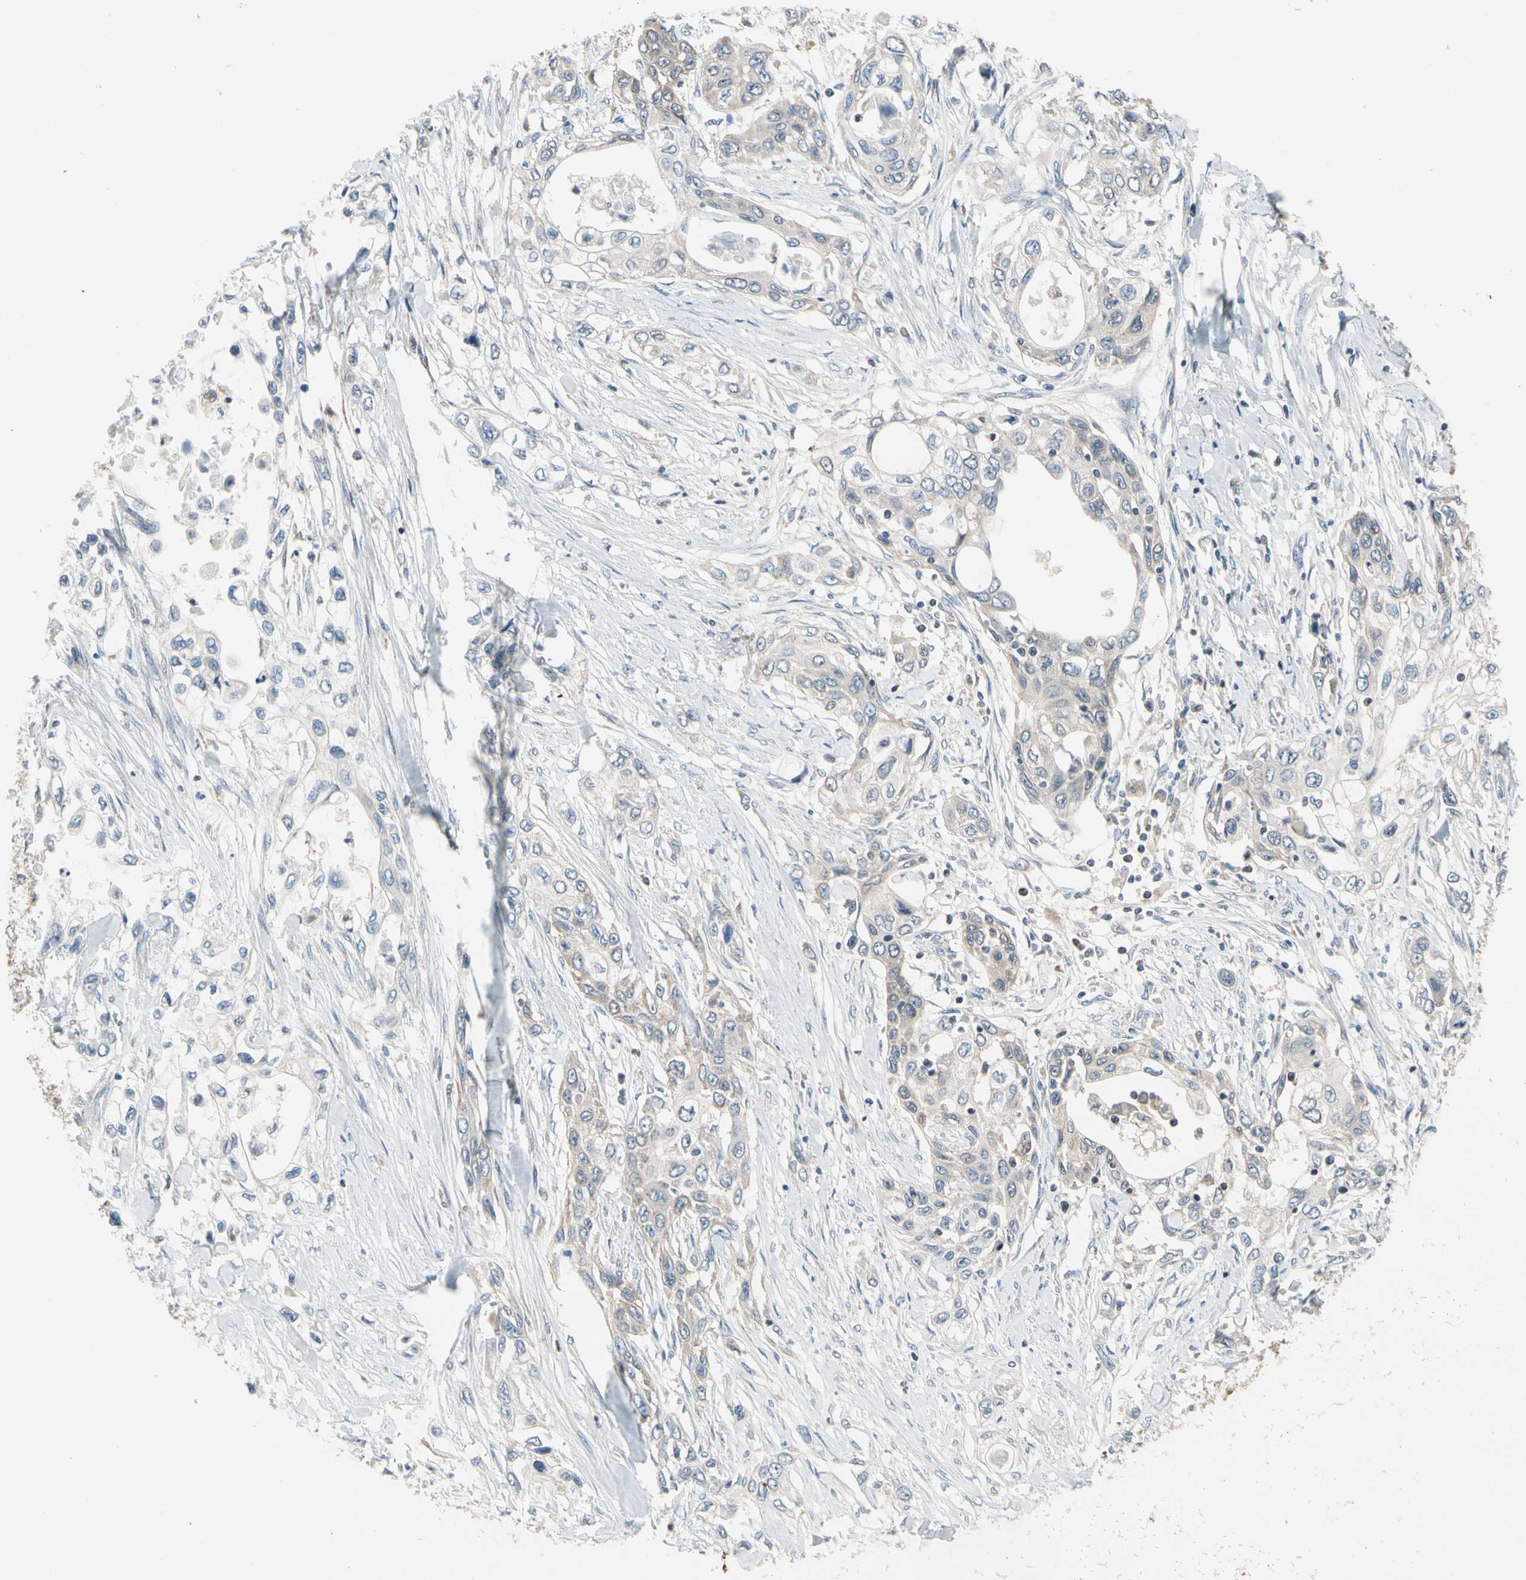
{"staining": {"intensity": "weak", "quantity": "<25%", "location": "cytoplasmic/membranous"}, "tissue": "pancreatic cancer", "cell_type": "Tumor cells", "image_type": "cancer", "snomed": [{"axis": "morphology", "description": "Adenocarcinoma, NOS"}, {"axis": "topography", "description": "Pancreas"}], "caption": "Tumor cells show no significant protein expression in pancreatic cancer.", "gene": "MTHFS", "patient": {"sex": "female", "age": 70}}